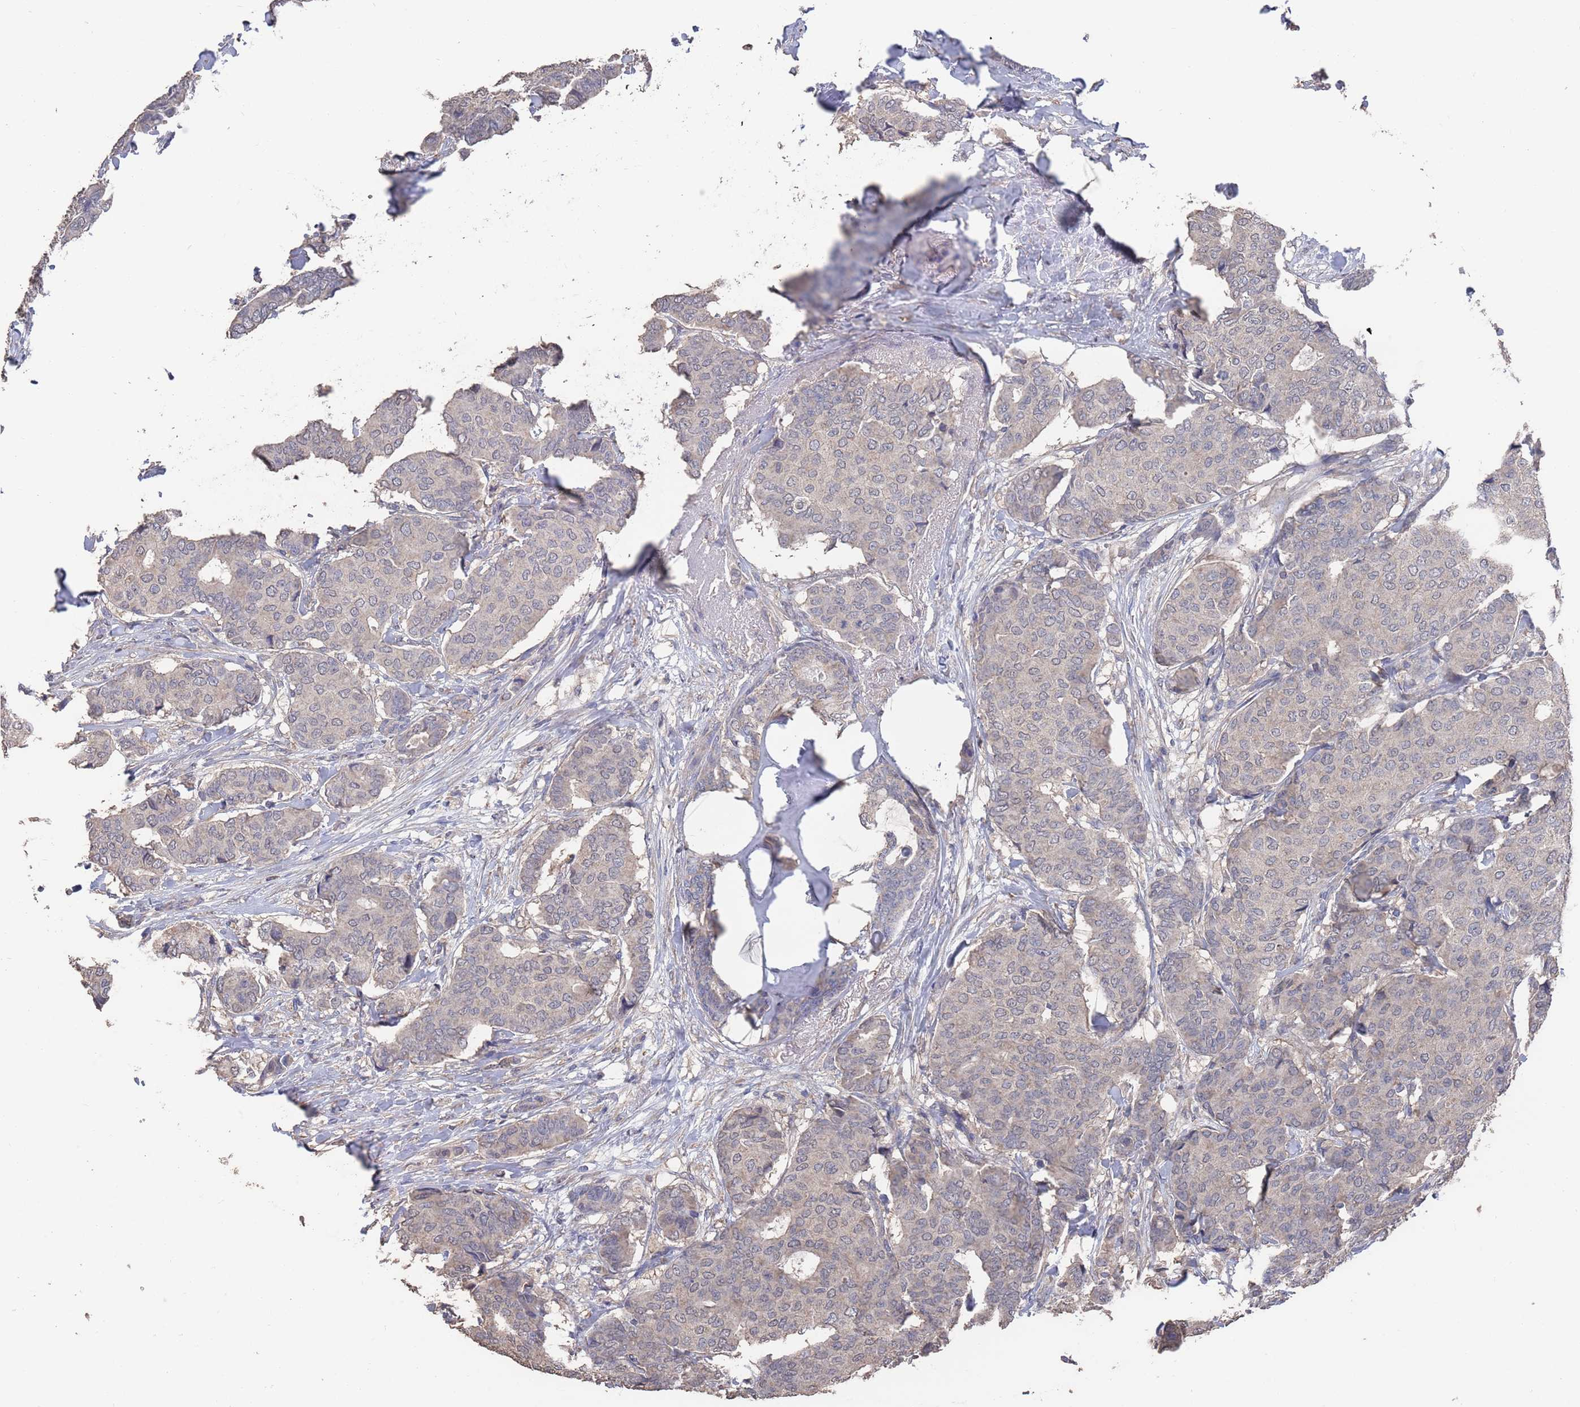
{"staining": {"intensity": "negative", "quantity": "none", "location": "none"}, "tissue": "breast cancer", "cell_type": "Tumor cells", "image_type": "cancer", "snomed": [{"axis": "morphology", "description": "Duct carcinoma"}, {"axis": "topography", "description": "Breast"}], "caption": "An immunohistochemistry photomicrograph of breast cancer (infiltrating ductal carcinoma) is shown. There is no staining in tumor cells of breast cancer (infiltrating ductal carcinoma). Nuclei are stained in blue.", "gene": "BTBD18", "patient": {"sex": "female", "age": 75}}